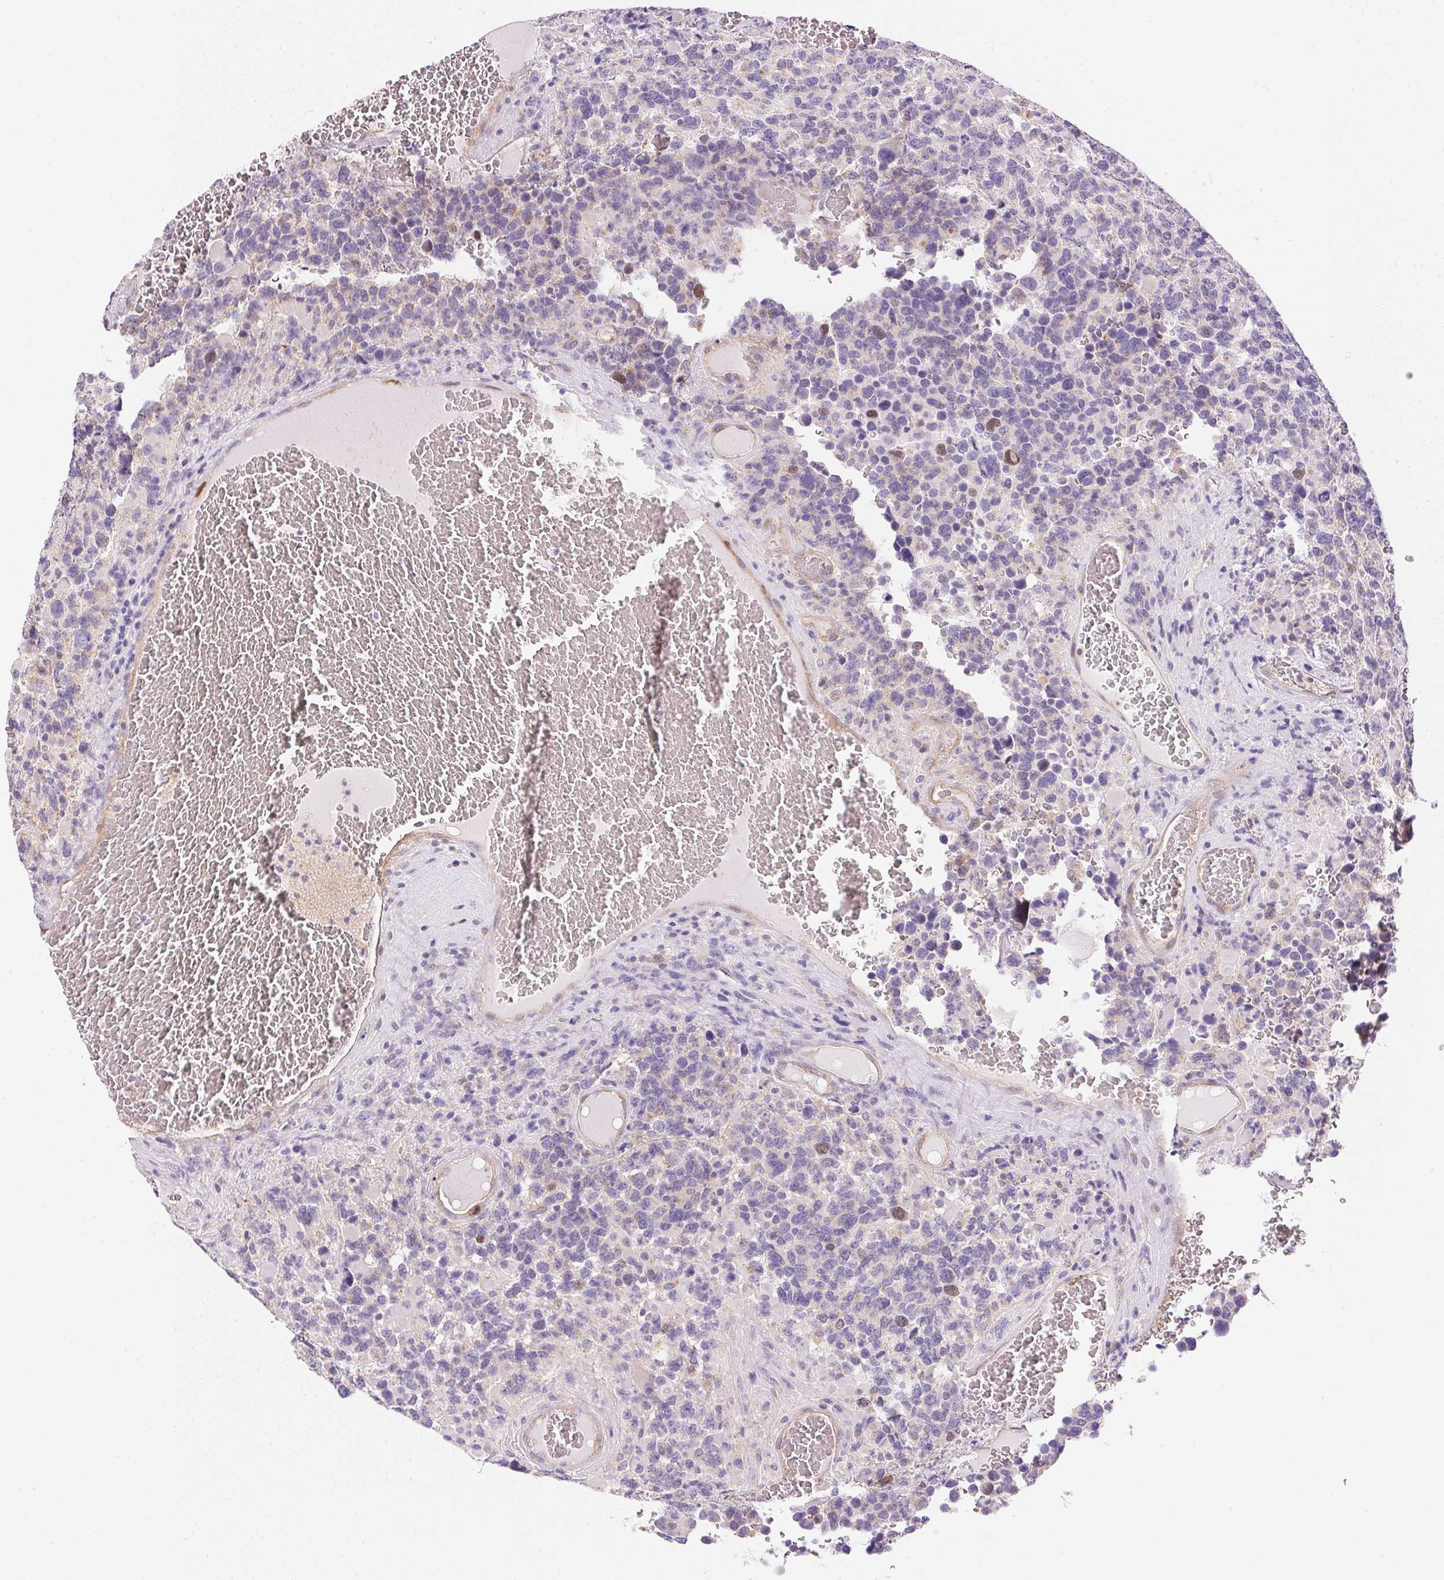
{"staining": {"intensity": "negative", "quantity": "none", "location": "none"}, "tissue": "glioma", "cell_type": "Tumor cells", "image_type": "cancer", "snomed": [{"axis": "morphology", "description": "Glioma, malignant, High grade"}, {"axis": "topography", "description": "Brain"}], "caption": "Immunohistochemistry (IHC) of malignant glioma (high-grade) displays no positivity in tumor cells.", "gene": "SMTN", "patient": {"sex": "female", "age": 40}}